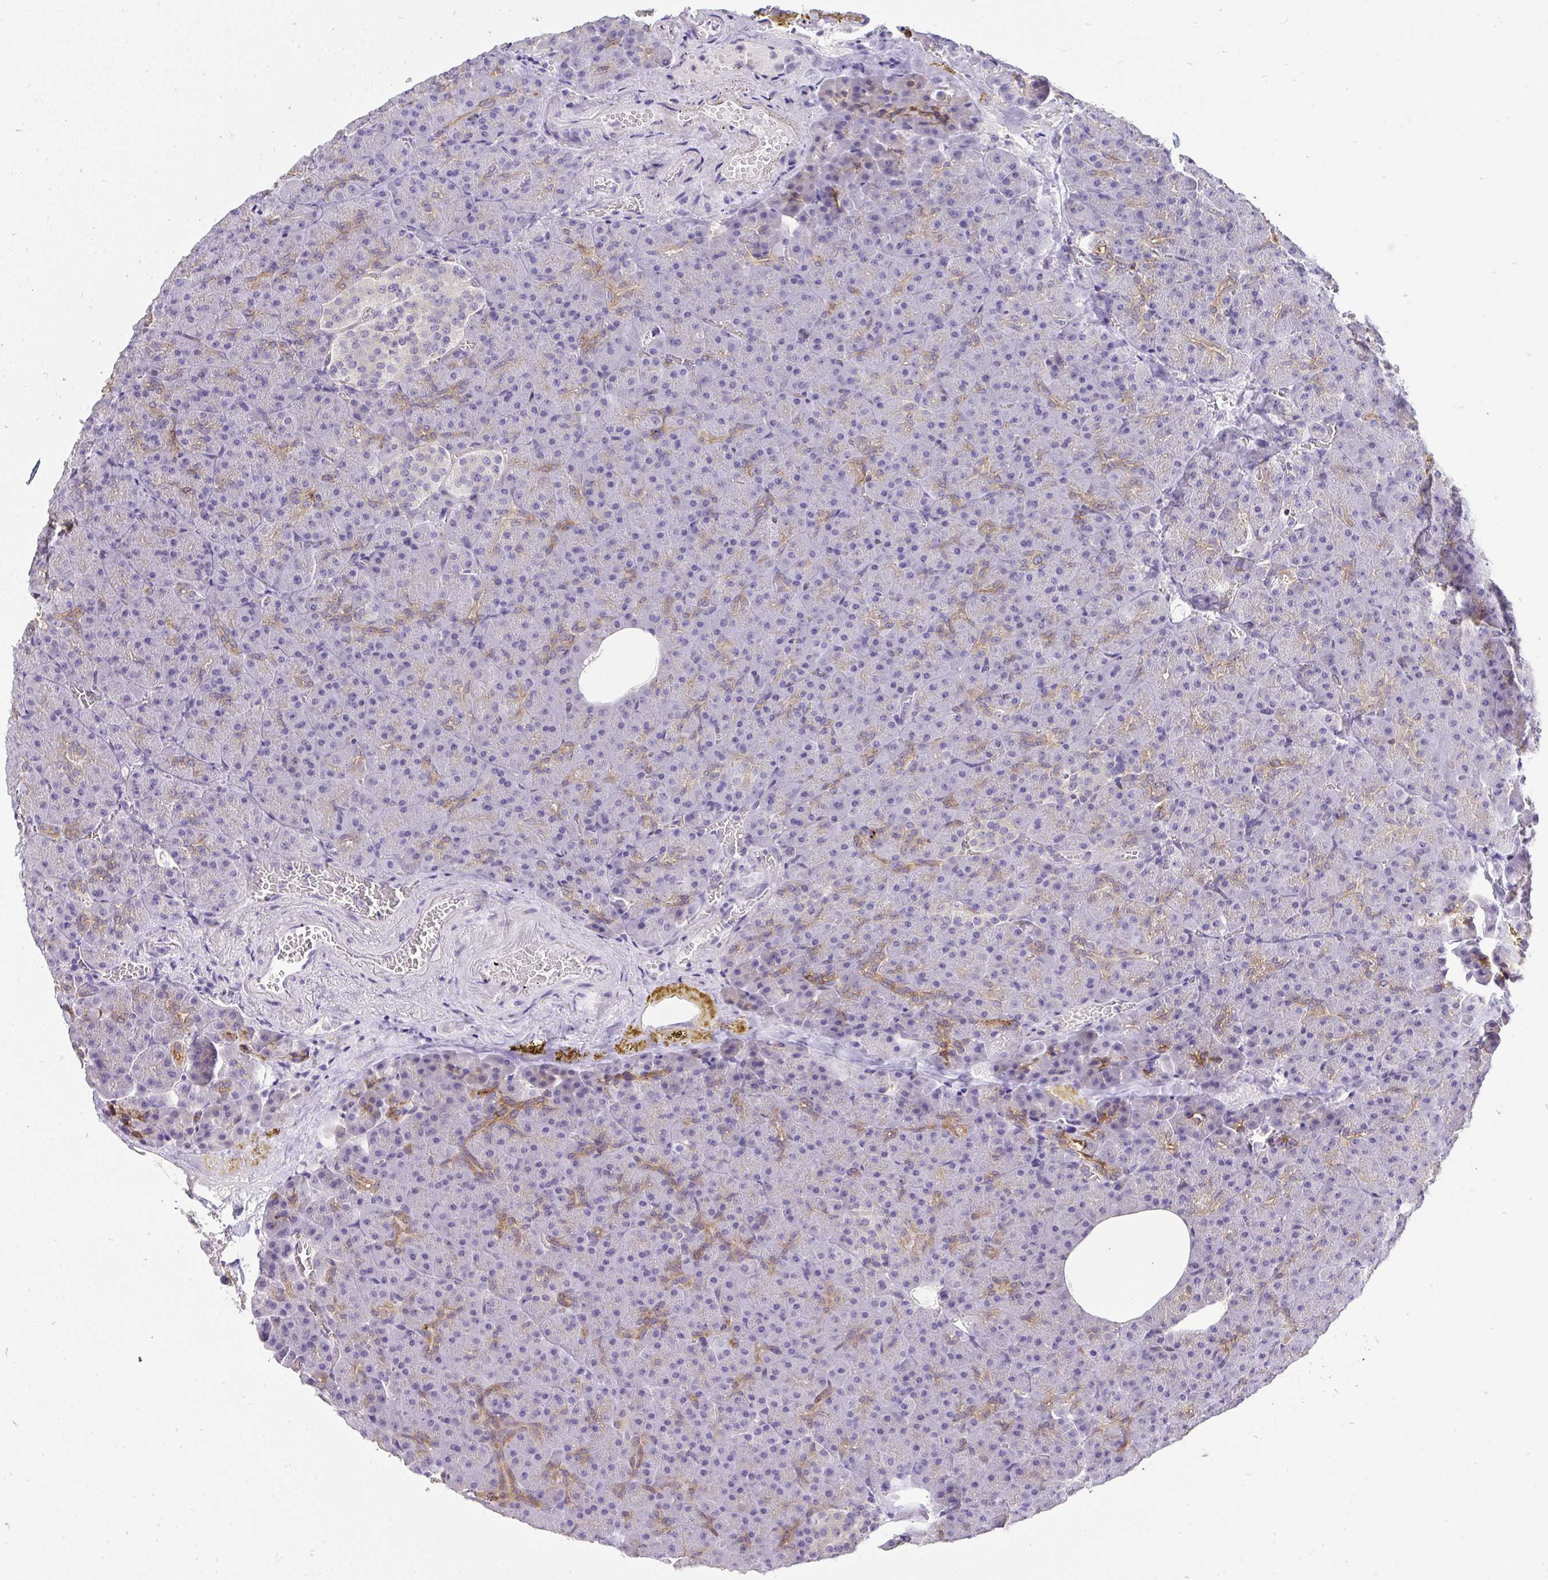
{"staining": {"intensity": "strong", "quantity": "<25%", "location": "cytoplasmic/membranous"}, "tissue": "pancreas", "cell_type": "Exocrine glandular cells", "image_type": "normal", "snomed": [{"axis": "morphology", "description": "Normal tissue, NOS"}, {"axis": "topography", "description": "Pancreas"}], "caption": "Benign pancreas demonstrates strong cytoplasmic/membranous staining in approximately <25% of exocrine glandular cells.", "gene": "VGLL3", "patient": {"sex": "female", "age": 74}}